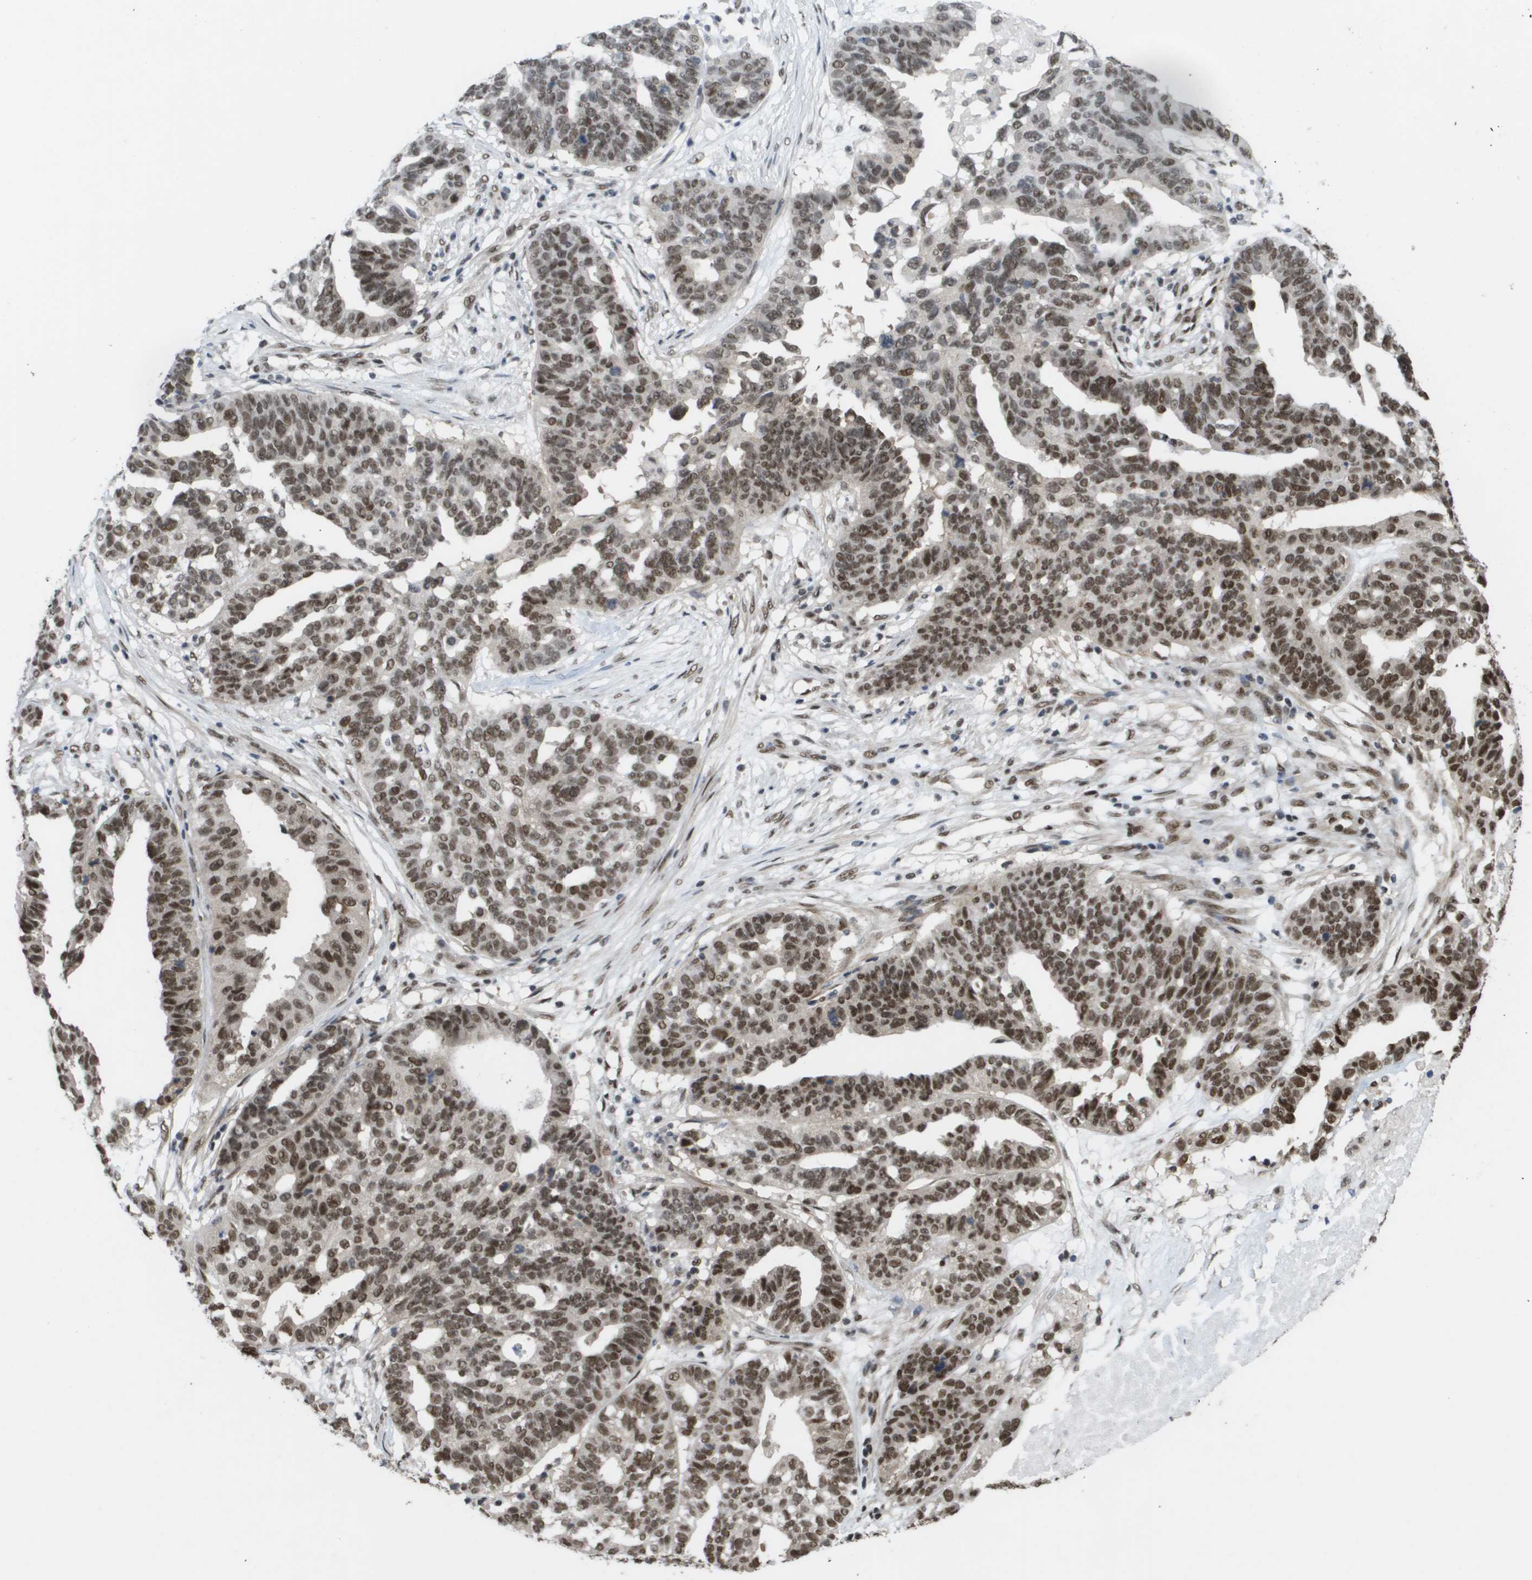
{"staining": {"intensity": "moderate", "quantity": ">75%", "location": "nuclear"}, "tissue": "ovarian cancer", "cell_type": "Tumor cells", "image_type": "cancer", "snomed": [{"axis": "morphology", "description": "Cystadenocarcinoma, serous, NOS"}, {"axis": "topography", "description": "Ovary"}], "caption": "Human ovarian cancer (serous cystadenocarcinoma) stained with a brown dye displays moderate nuclear positive staining in approximately >75% of tumor cells.", "gene": "CDT1", "patient": {"sex": "female", "age": 59}}